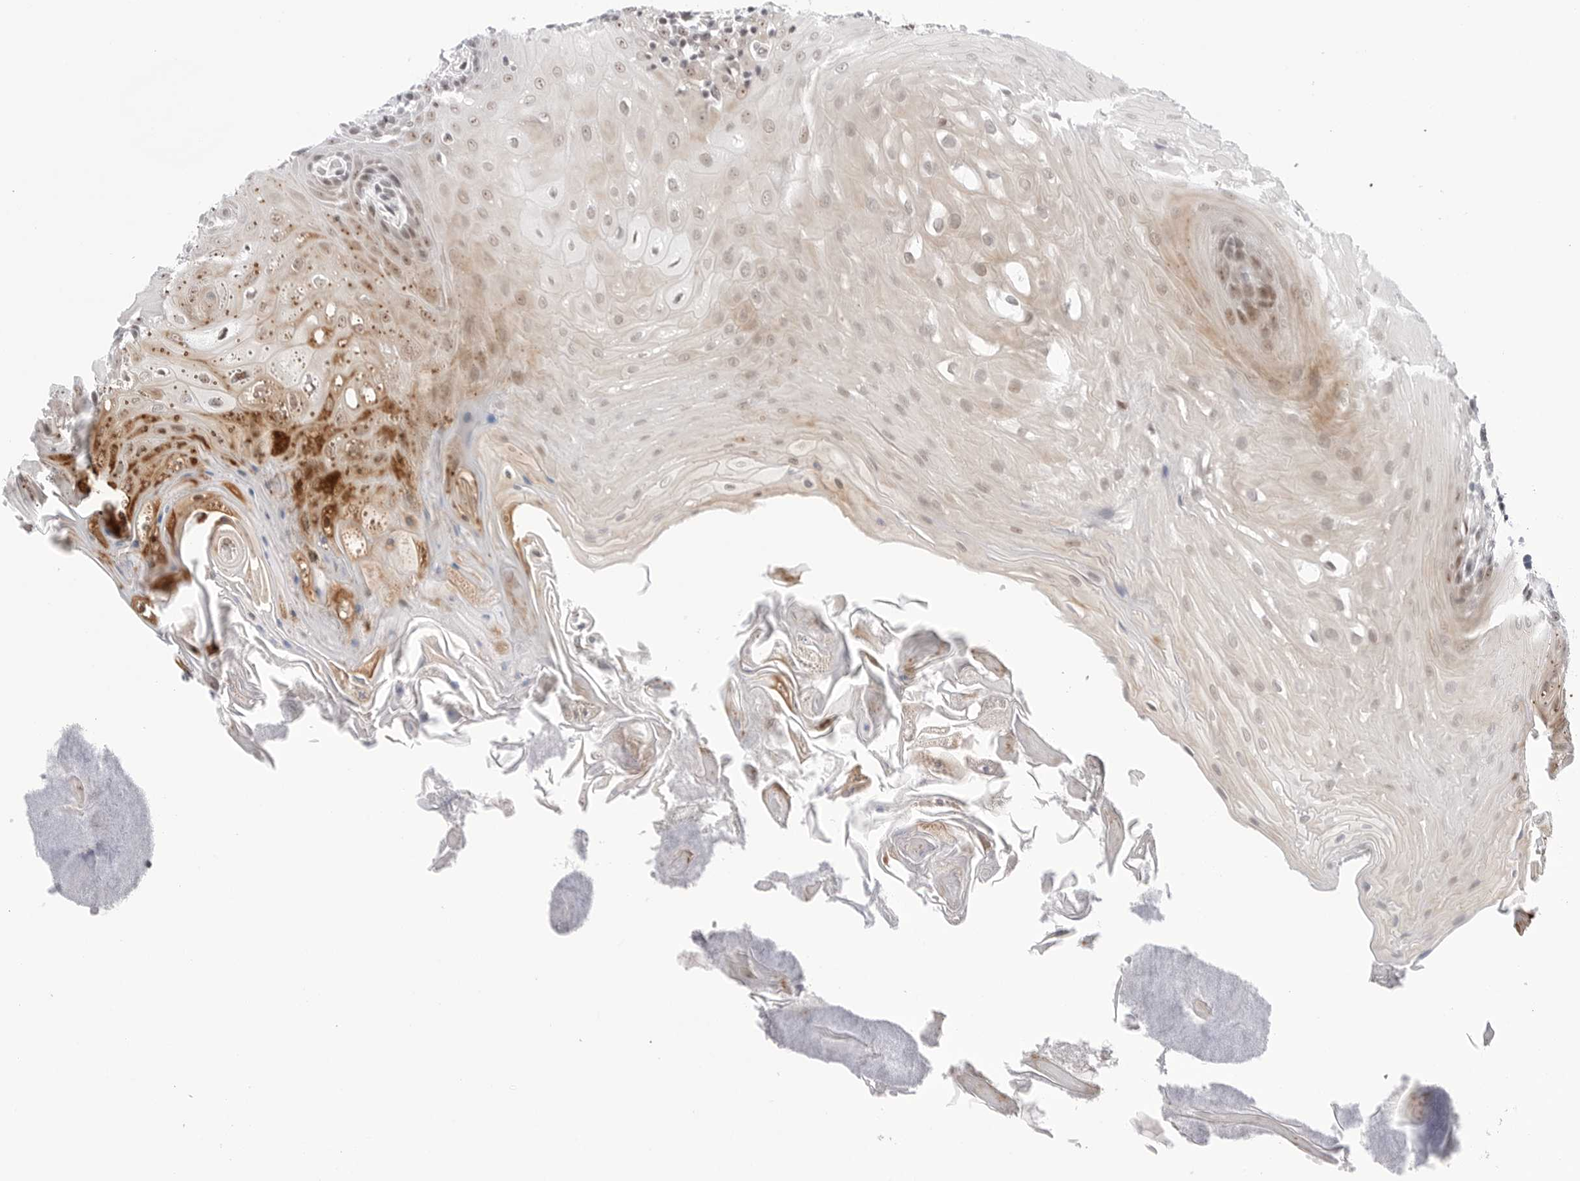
{"staining": {"intensity": "moderate", "quantity": "25%-75%", "location": "cytoplasmic/membranous,nuclear"}, "tissue": "oral mucosa", "cell_type": "Squamous epithelial cells", "image_type": "normal", "snomed": [{"axis": "morphology", "description": "Normal tissue, NOS"}, {"axis": "morphology", "description": "Squamous cell carcinoma, NOS"}, {"axis": "topography", "description": "Skeletal muscle"}, {"axis": "topography", "description": "Oral tissue"}, {"axis": "topography", "description": "Salivary gland"}, {"axis": "topography", "description": "Head-Neck"}], "caption": "The immunohistochemical stain highlights moderate cytoplasmic/membranous,nuclear positivity in squamous epithelial cells of benign oral mucosa. (brown staining indicates protein expression, while blue staining denotes nuclei).", "gene": "C1orf162", "patient": {"sex": "male", "age": 54}}